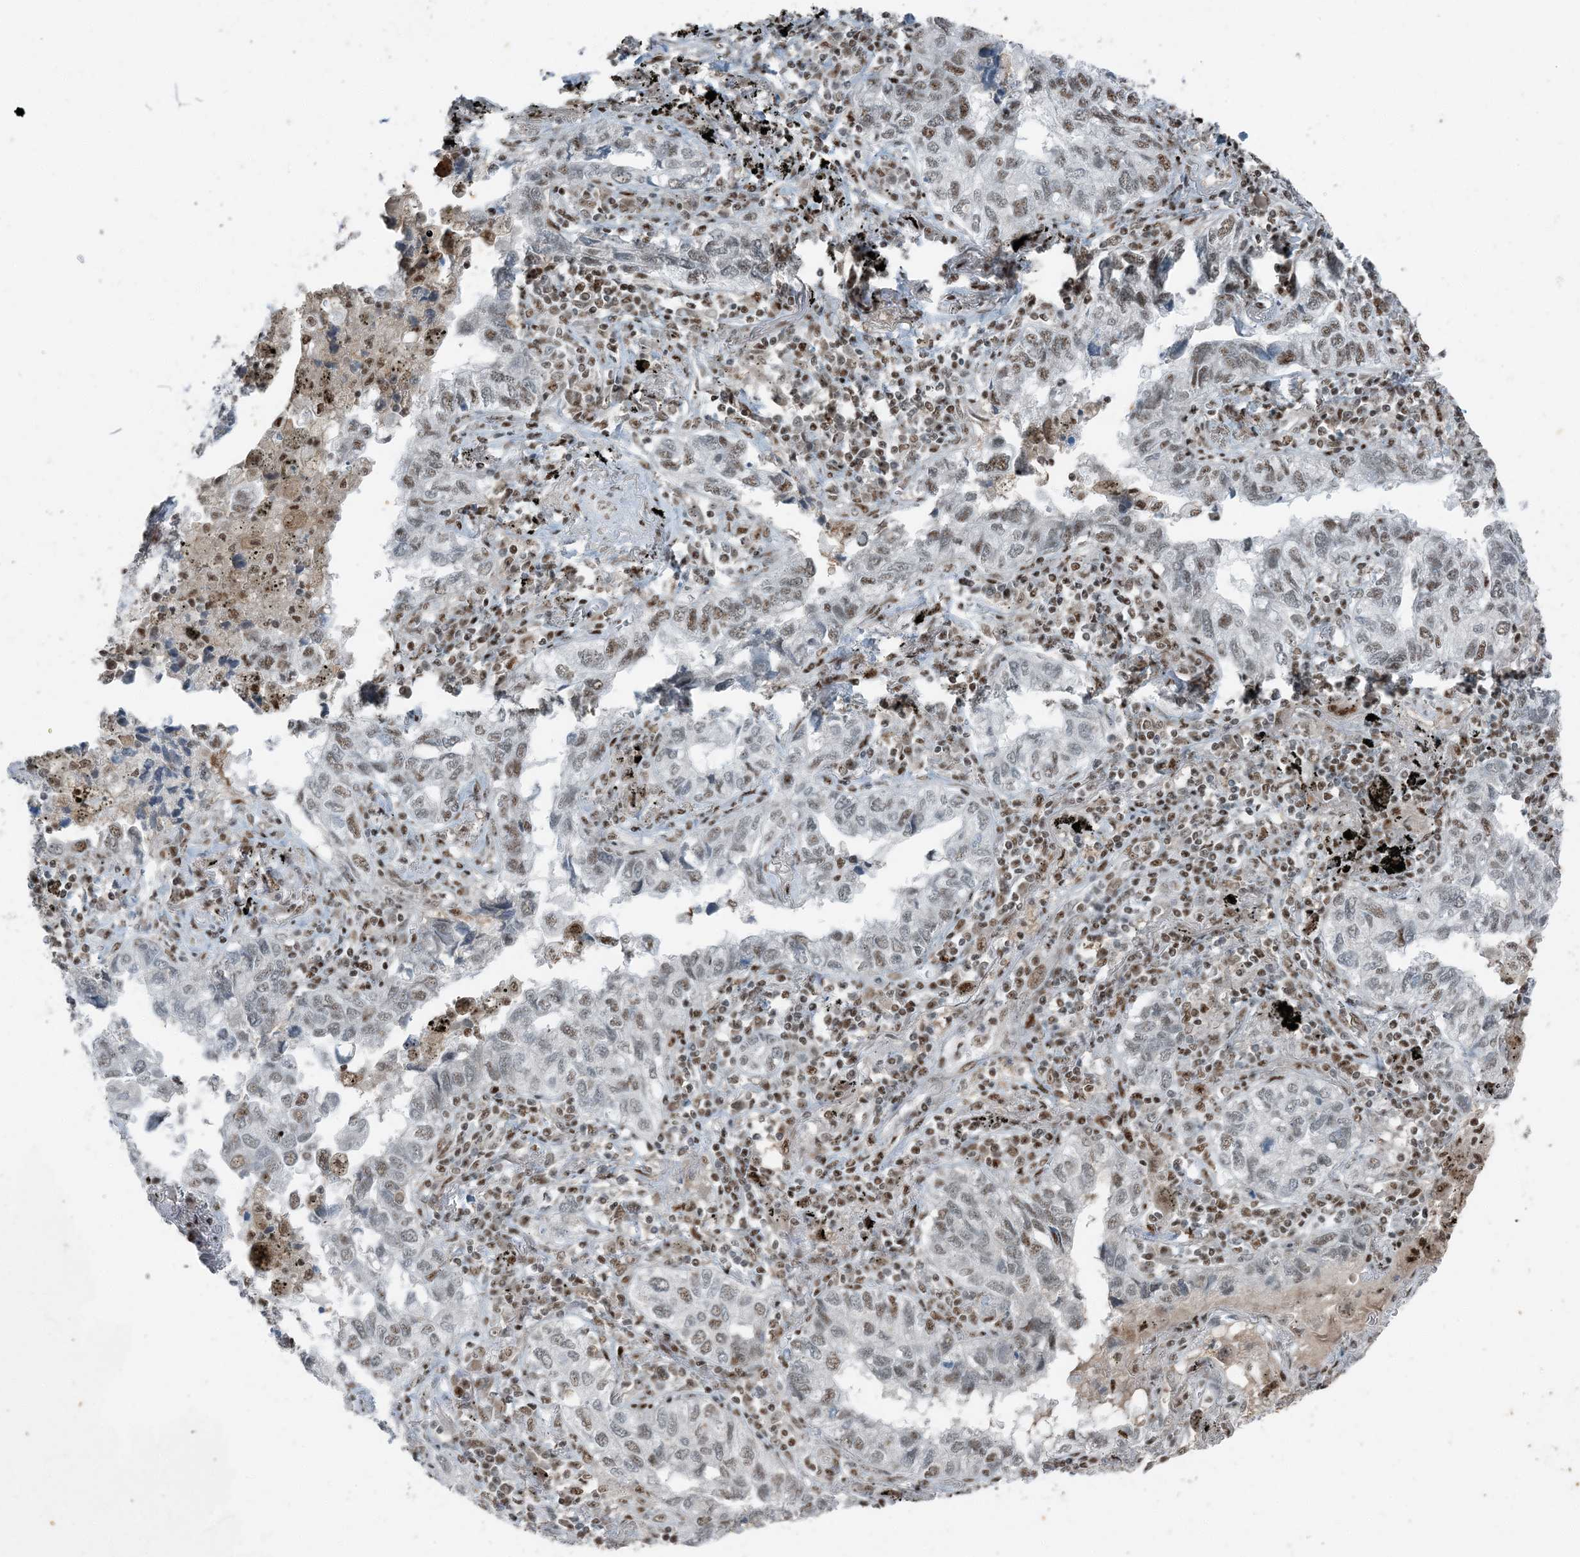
{"staining": {"intensity": "moderate", "quantity": "25%-75%", "location": "nuclear"}, "tissue": "lung cancer", "cell_type": "Tumor cells", "image_type": "cancer", "snomed": [{"axis": "morphology", "description": "Adenocarcinoma, NOS"}, {"axis": "topography", "description": "Lung"}], "caption": "Immunohistochemical staining of lung adenocarcinoma reveals moderate nuclear protein expression in approximately 25%-75% of tumor cells.", "gene": "TADA2B", "patient": {"sex": "male", "age": 65}}